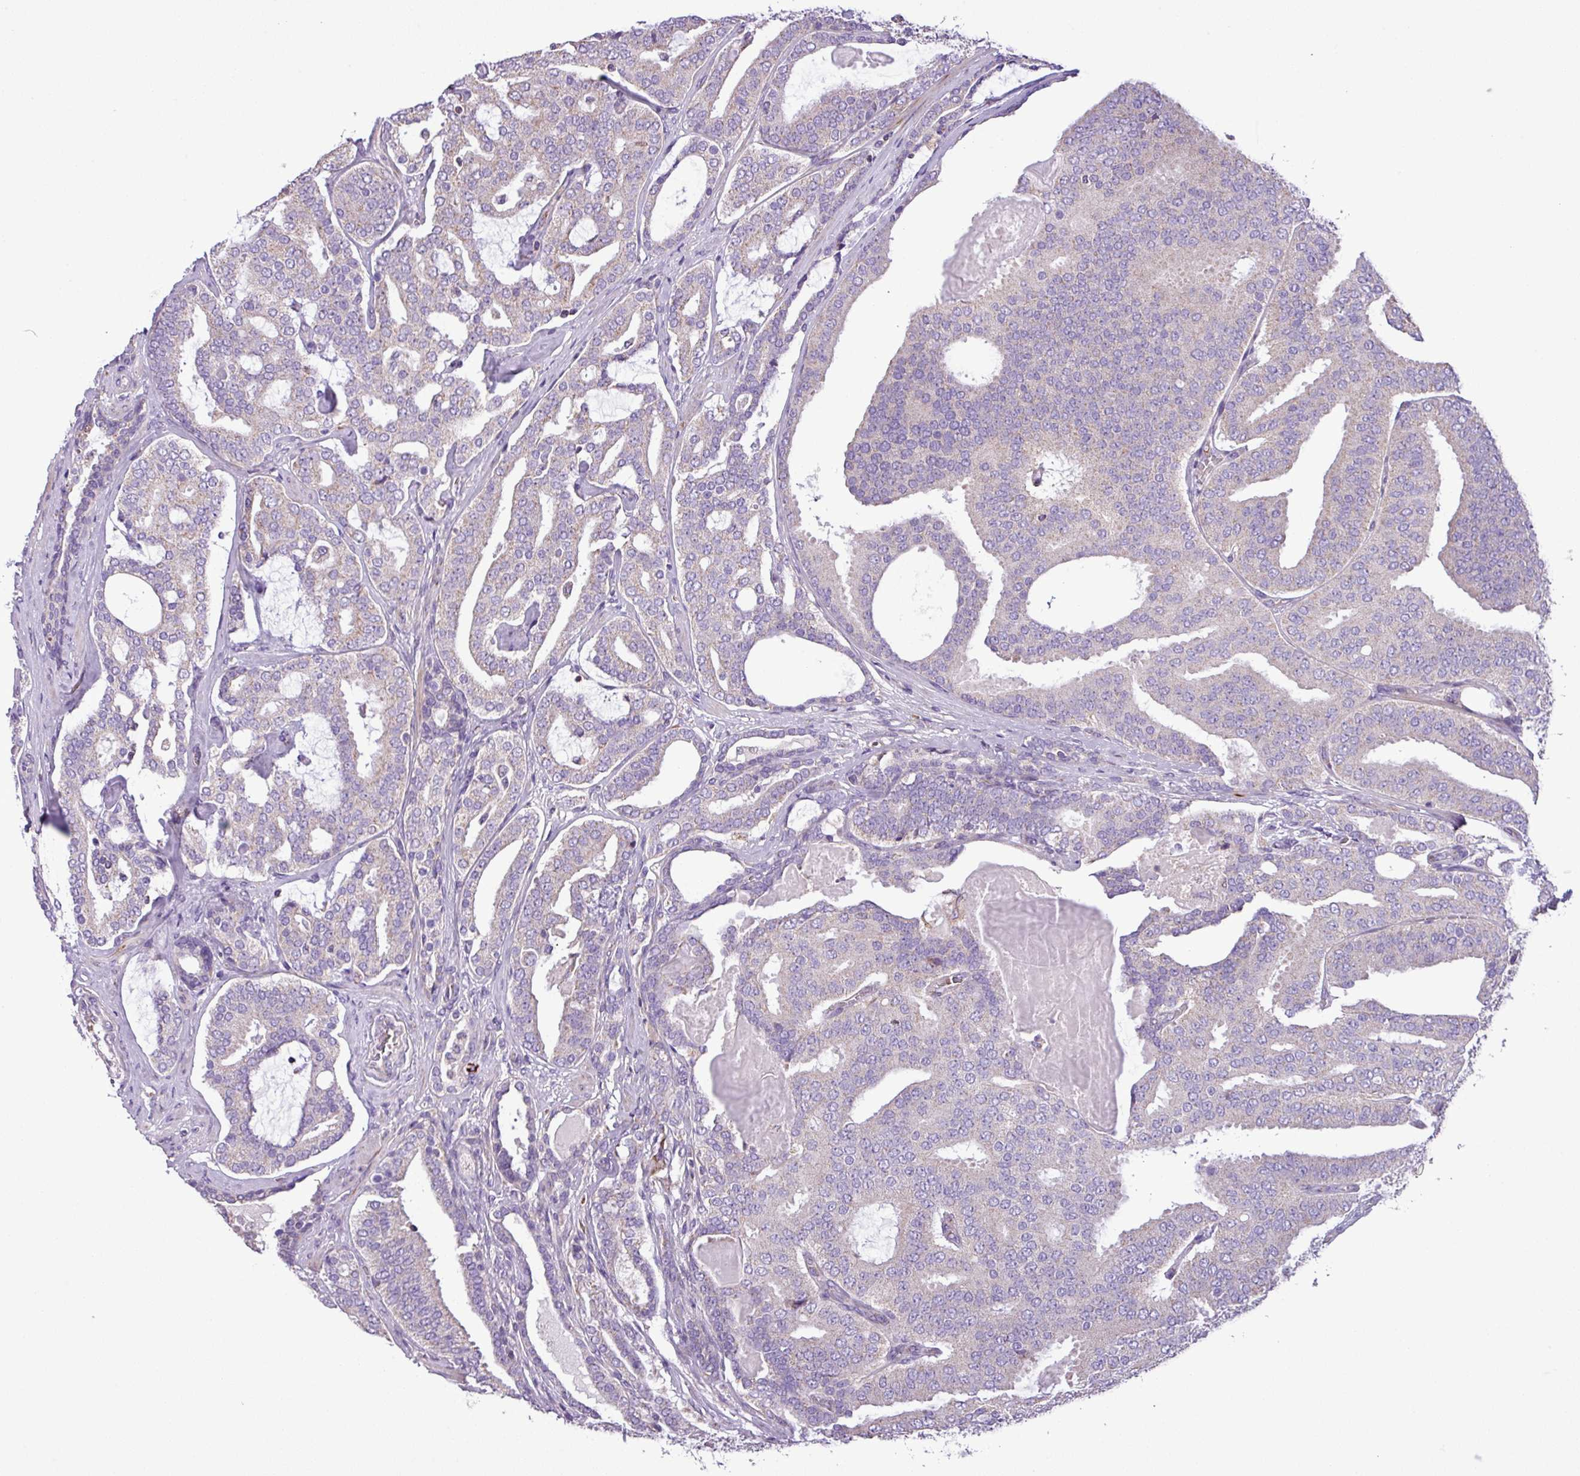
{"staining": {"intensity": "weak", "quantity": "<25%", "location": "cytoplasmic/membranous"}, "tissue": "prostate cancer", "cell_type": "Tumor cells", "image_type": "cancer", "snomed": [{"axis": "morphology", "description": "Adenocarcinoma, High grade"}, {"axis": "topography", "description": "Prostate"}], "caption": "DAB (3,3'-diaminobenzidine) immunohistochemical staining of human prostate cancer (adenocarcinoma (high-grade)) reveals no significant staining in tumor cells.", "gene": "FAM183A", "patient": {"sex": "male", "age": 65}}